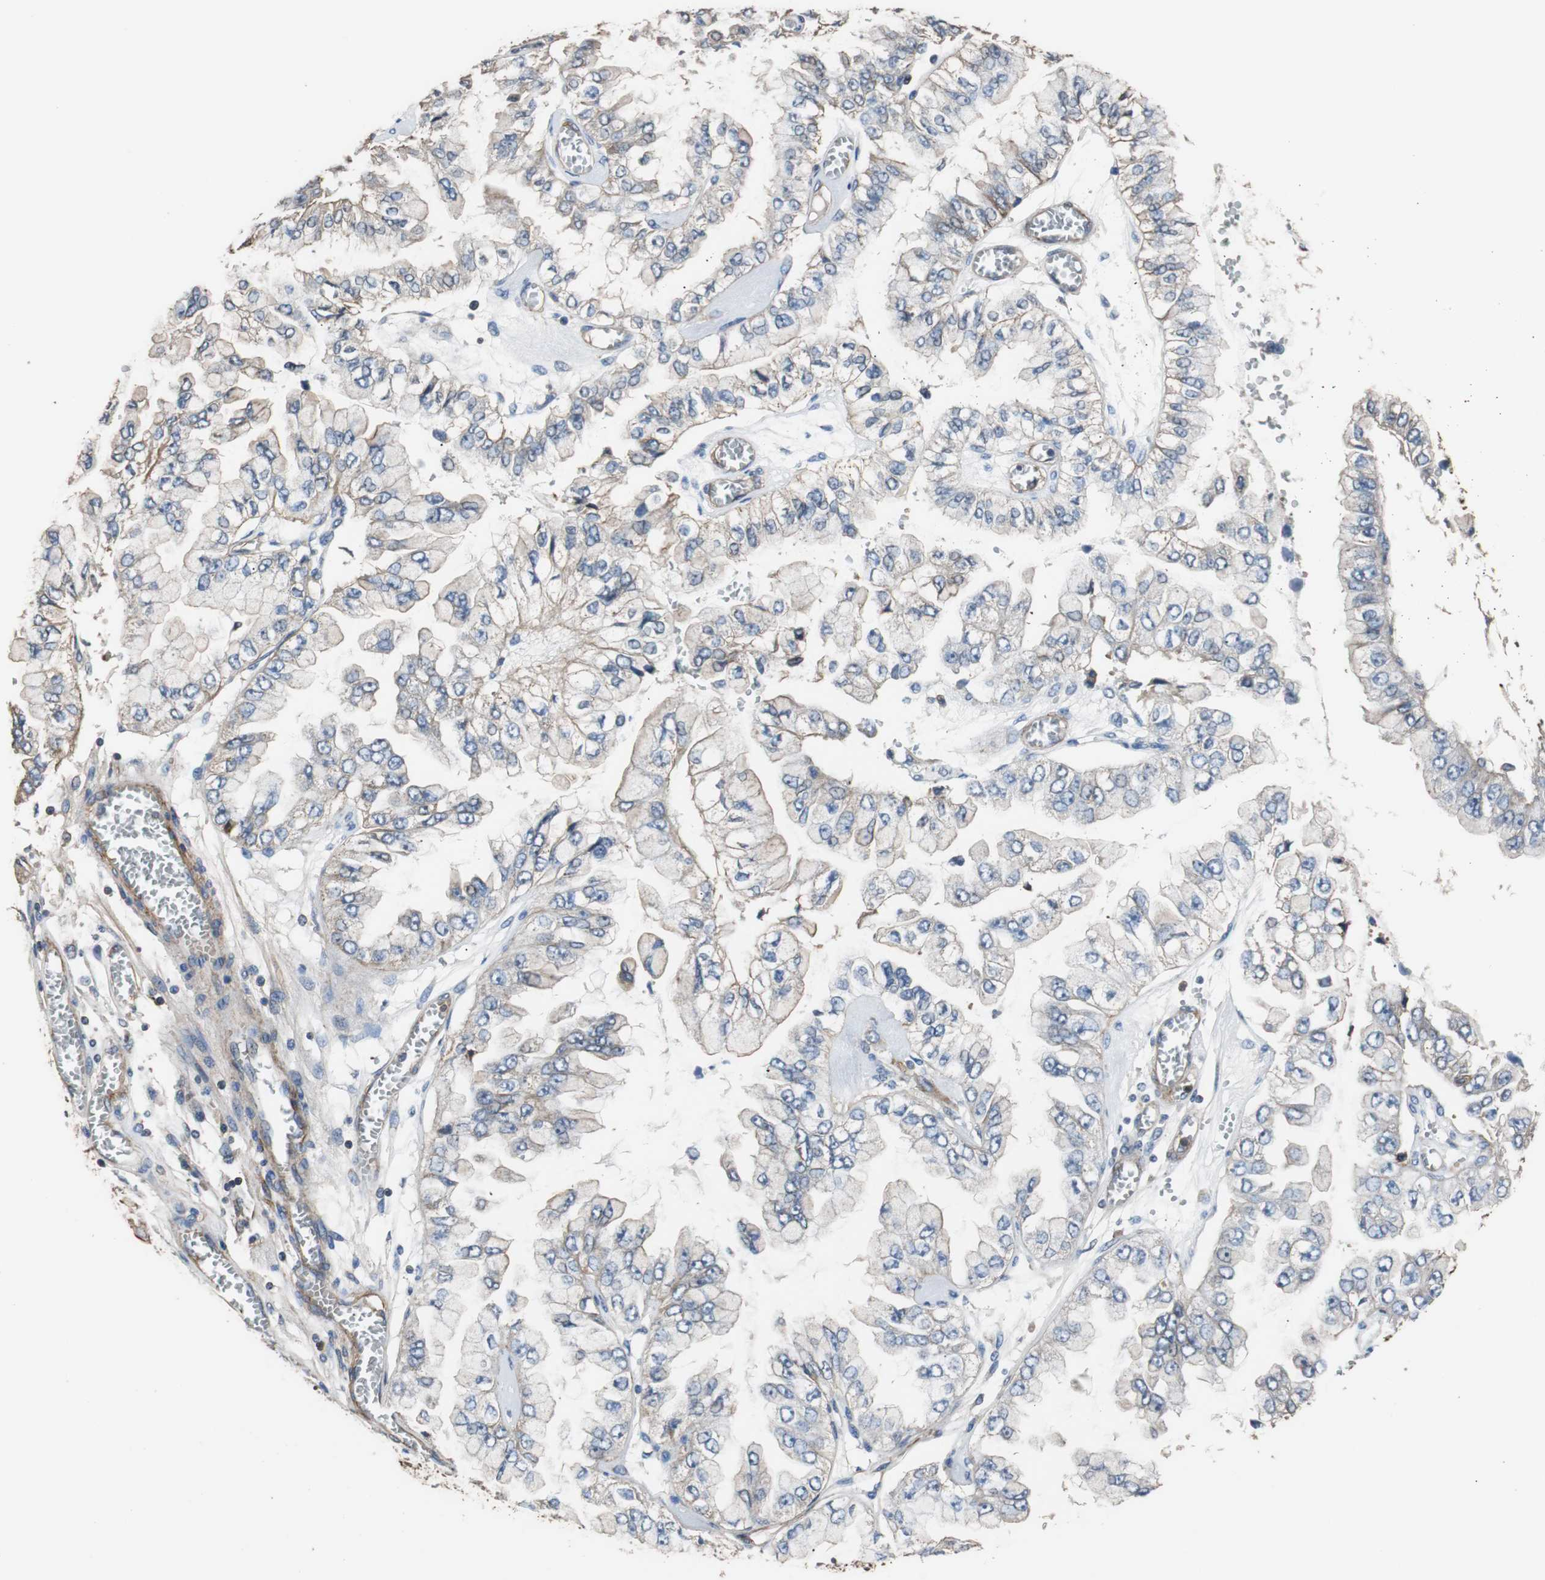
{"staining": {"intensity": "moderate", "quantity": "25%-75%", "location": "cytoplasmic/membranous"}, "tissue": "liver cancer", "cell_type": "Tumor cells", "image_type": "cancer", "snomed": [{"axis": "morphology", "description": "Cholangiocarcinoma"}, {"axis": "topography", "description": "Liver"}], "caption": "DAB (3,3'-diaminobenzidine) immunohistochemical staining of human liver cancer (cholangiocarcinoma) reveals moderate cytoplasmic/membranous protein staining in approximately 25%-75% of tumor cells.", "gene": "PITRM1", "patient": {"sex": "female", "age": 79}}